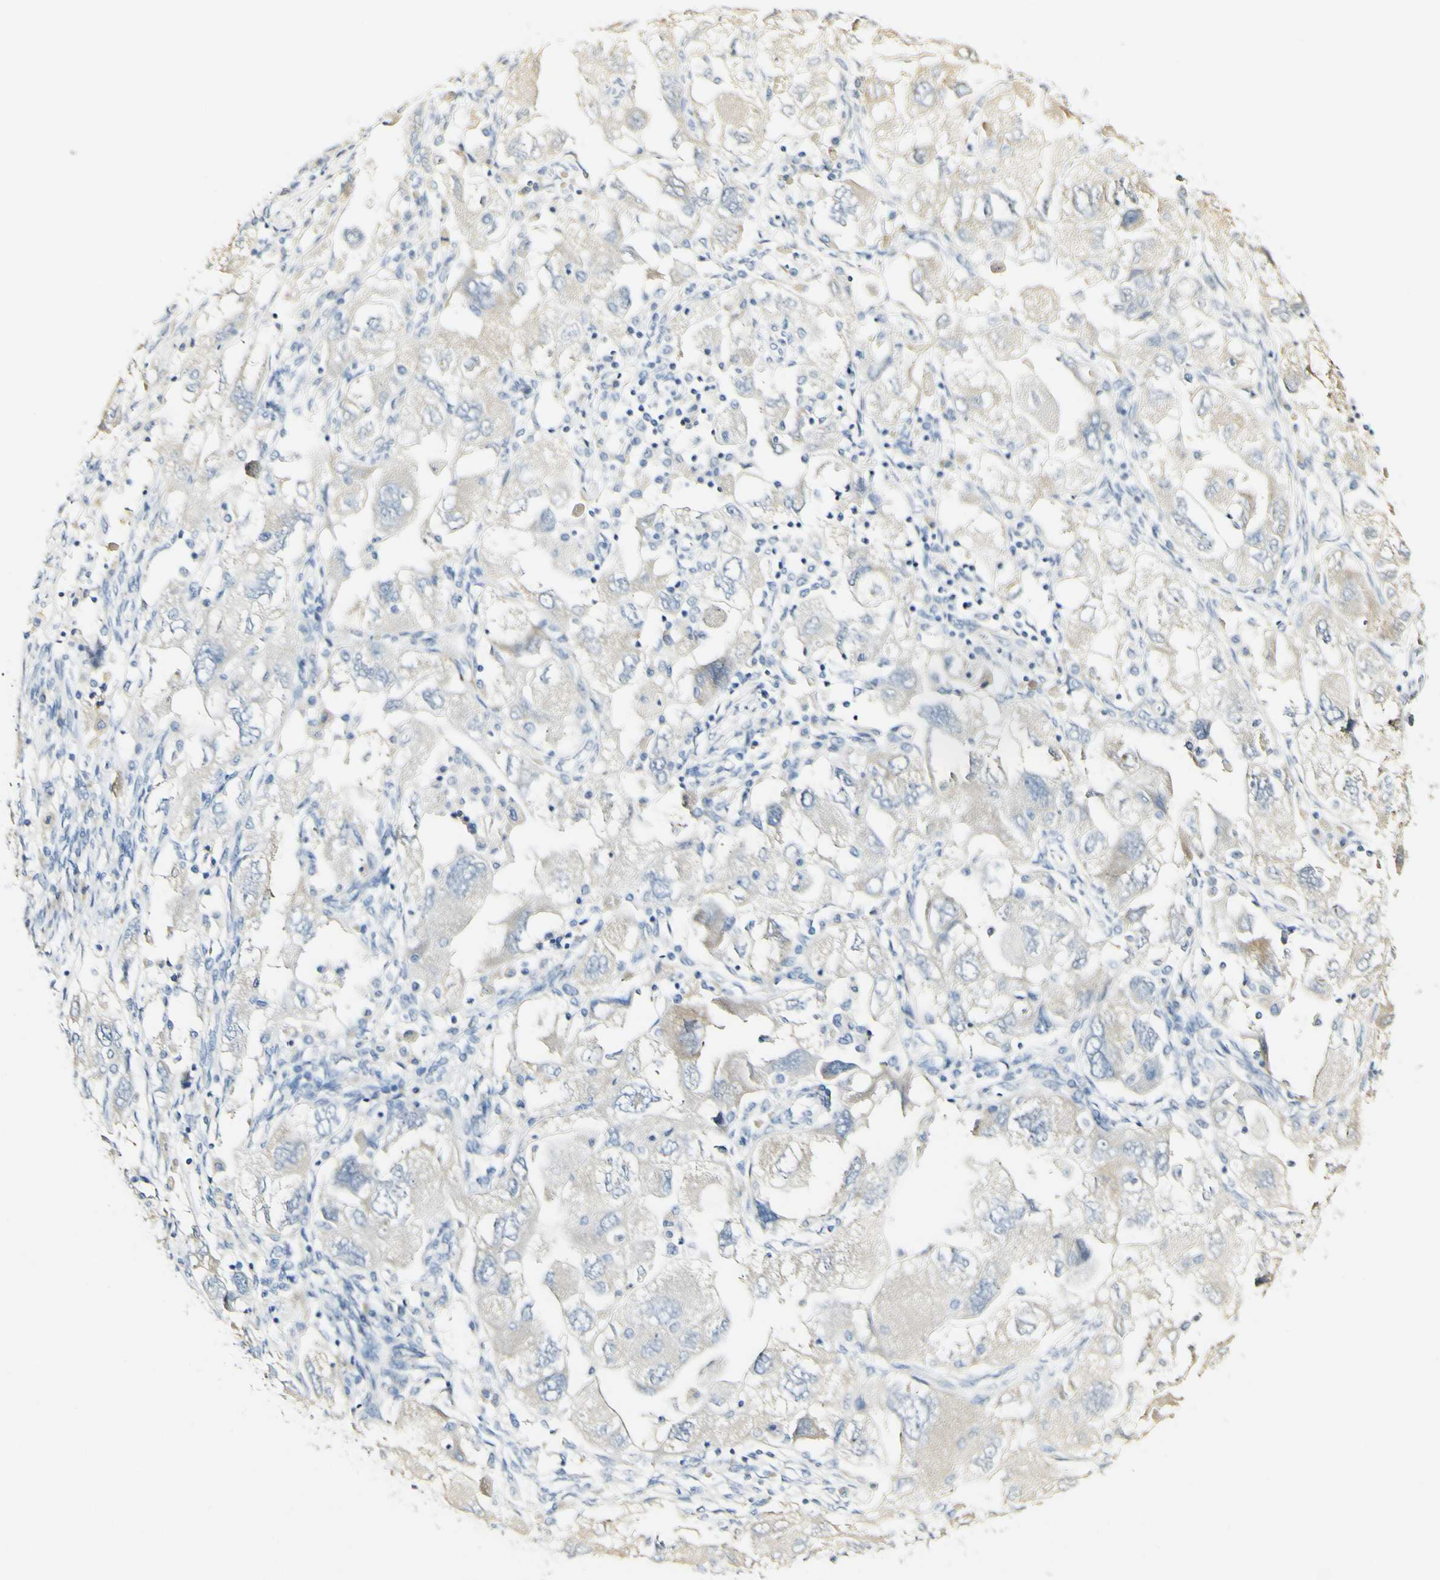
{"staining": {"intensity": "negative", "quantity": "none", "location": "none"}, "tissue": "ovarian cancer", "cell_type": "Tumor cells", "image_type": "cancer", "snomed": [{"axis": "morphology", "description": "Carcinoma, NOS"}, {"axis": "morphology", "description": "Cystadenocarcinoma, serous, NOS"}, {"axis": "topography", "description": "Ovary"}], "caption": "An image of human ovarian cancer is negative for staining in tumor cells.", "gene": "FMO3", "patient": {"sex": "female", "age": 69}}